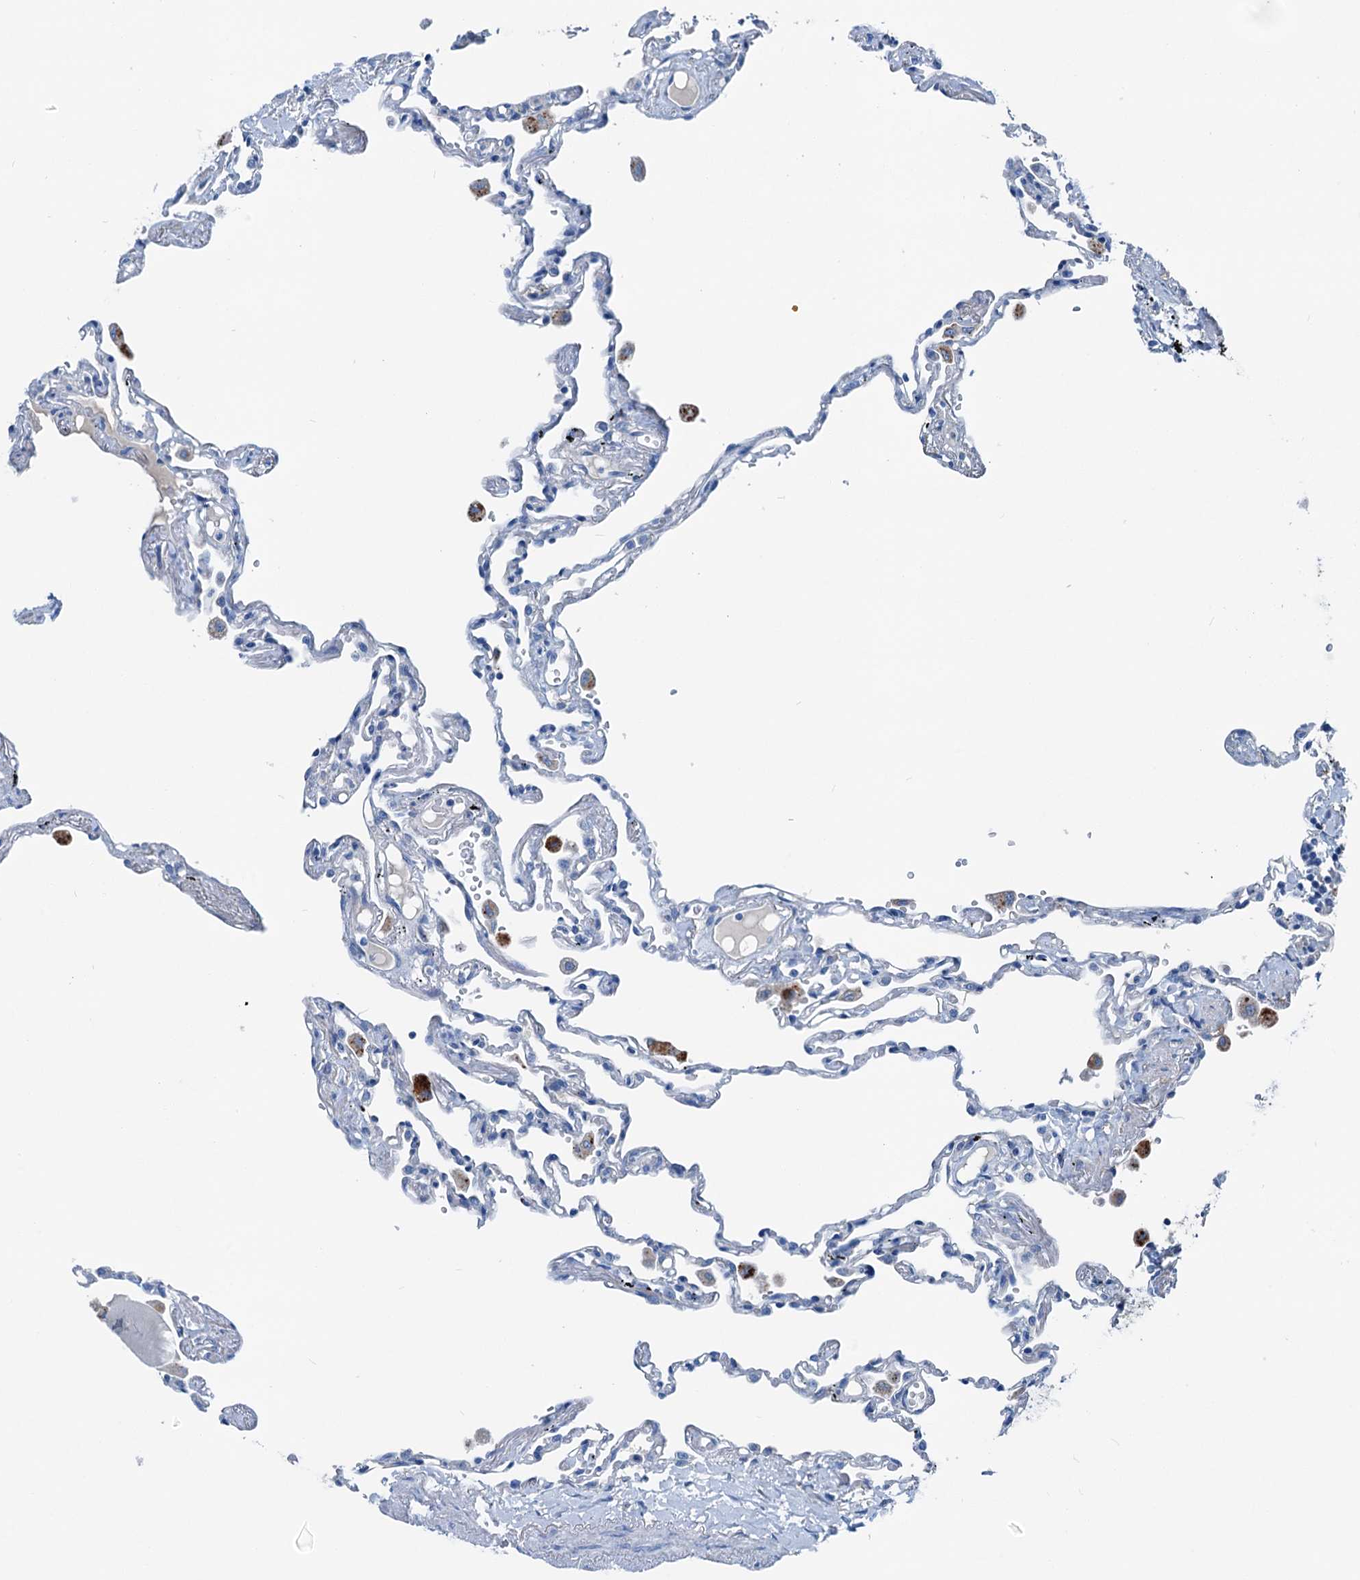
{"staining": {"intensity": "negative", "quantity": "none", "location": "none"}, "tissue": "lung", "cell_type": "Alveolar cells", "image_type": "normal", "snomed": [{"axis": "morphology", "description": "Normal tissue, NOS"}, {"axis": "topography", "description": "Lung"}], "caption": "High magnification brightfield microscopy of benign lung stained with DAB (3,3'-diaminobenzidine) (brown) and counterstained with hematoxylin (blue): alveolar cells show no significant staining.", "gene": "C1QTNF4", "patient": {"sex": "female", "age": 67}}